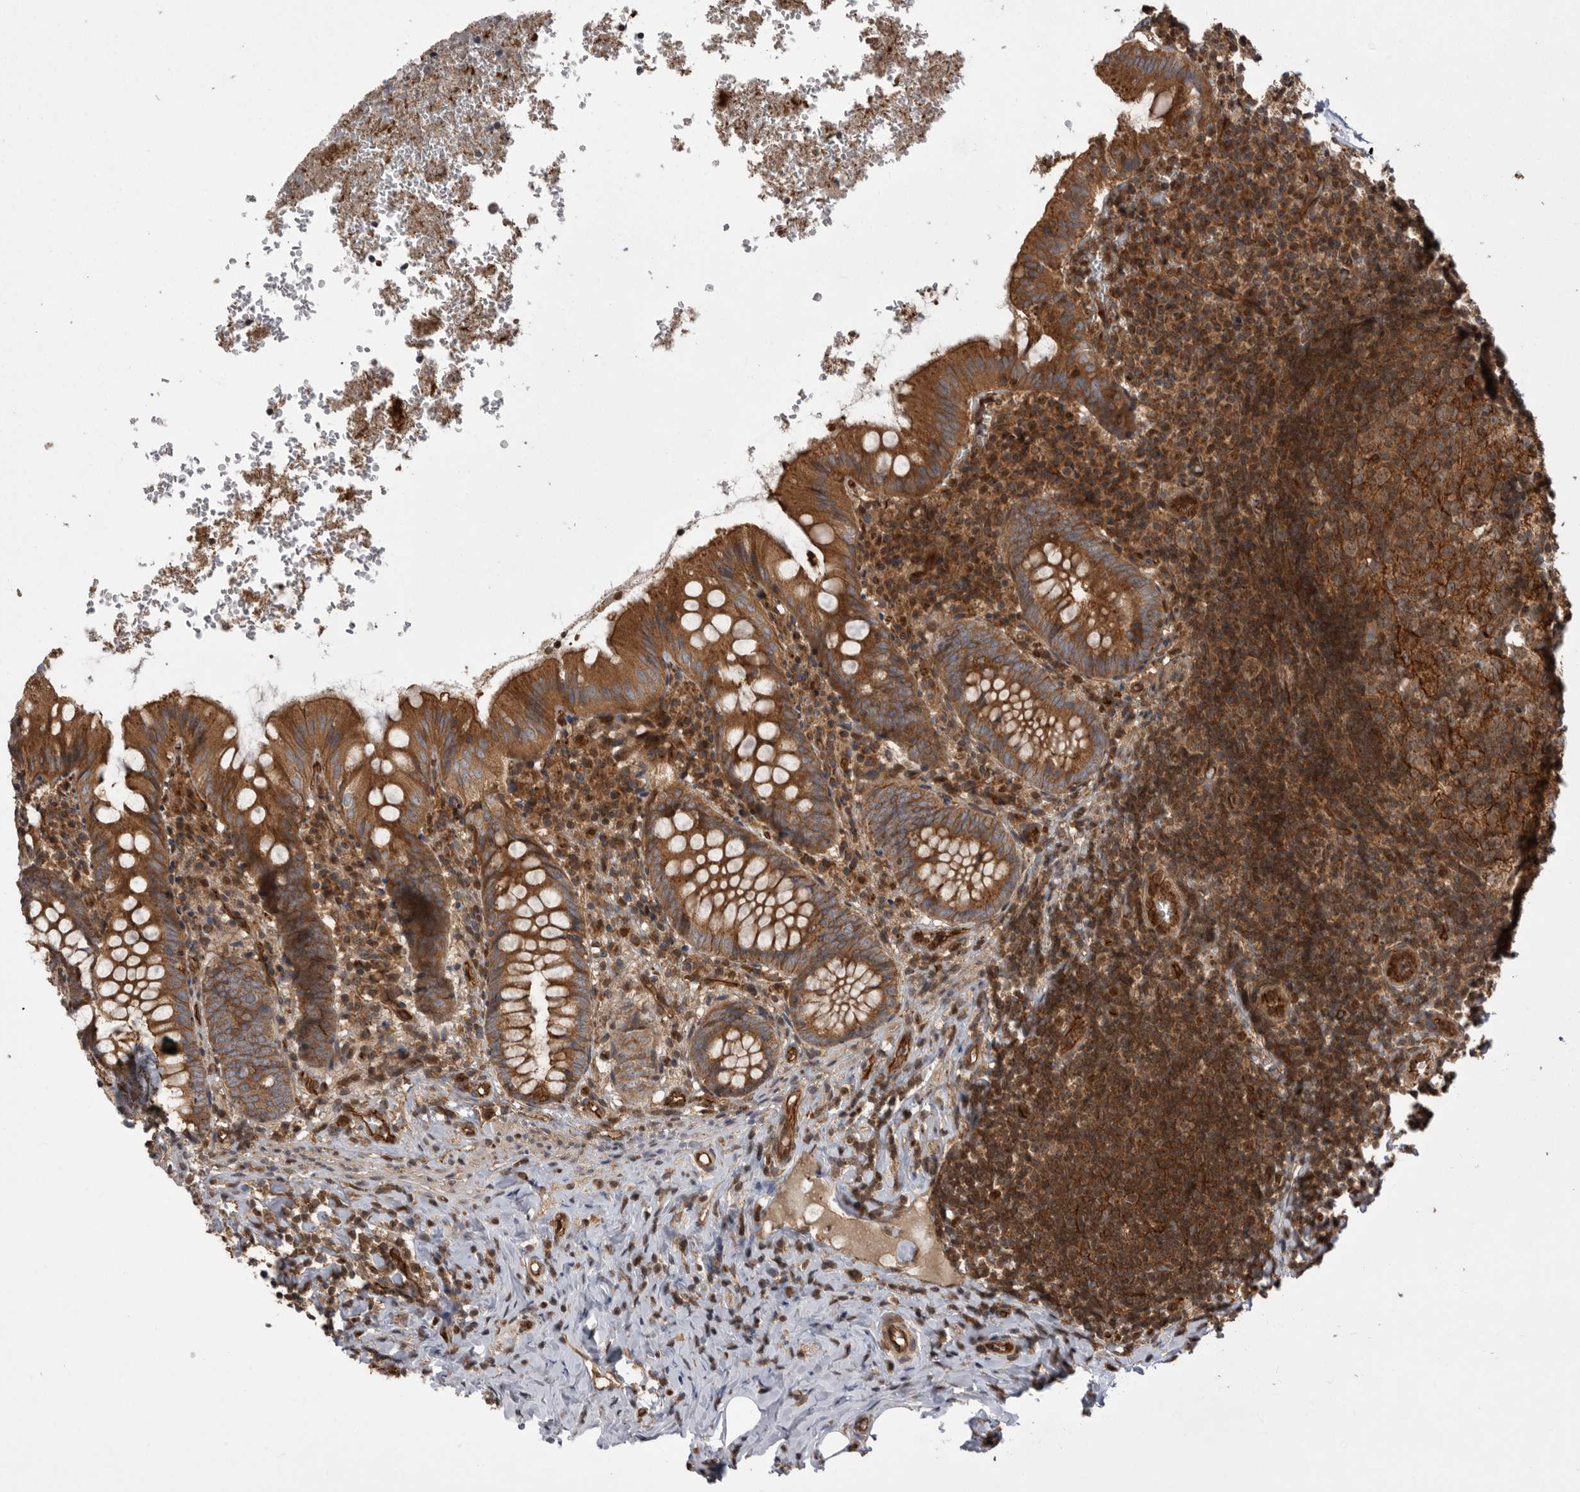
{"staining": {"intensity": "moderate", "quantity": ">75%", "location": "cytoplasmic/membranous"}, "tissue": "appendix", "cell_type": "Glandular cells", "image_type": "normal", "snomed": [{"axis": "morphology", "description": "Normal tissue, NOS"}, {"axis": "topography", "description": "Appendix"}], "caption": "Appendix was stained to show a protein in brown. There is medium levels of moderate cytoplasmic/membranous positivity in approximately >75% of glandular cells. The staining is performed using DAB (3,3'-diaminobenzidine) brown chromogen to label protein expression. The nuclei are counter-stained blue using hematoxylin.", "gene": "DHDDS", "patient": {"sex": "male", "age": 8}}